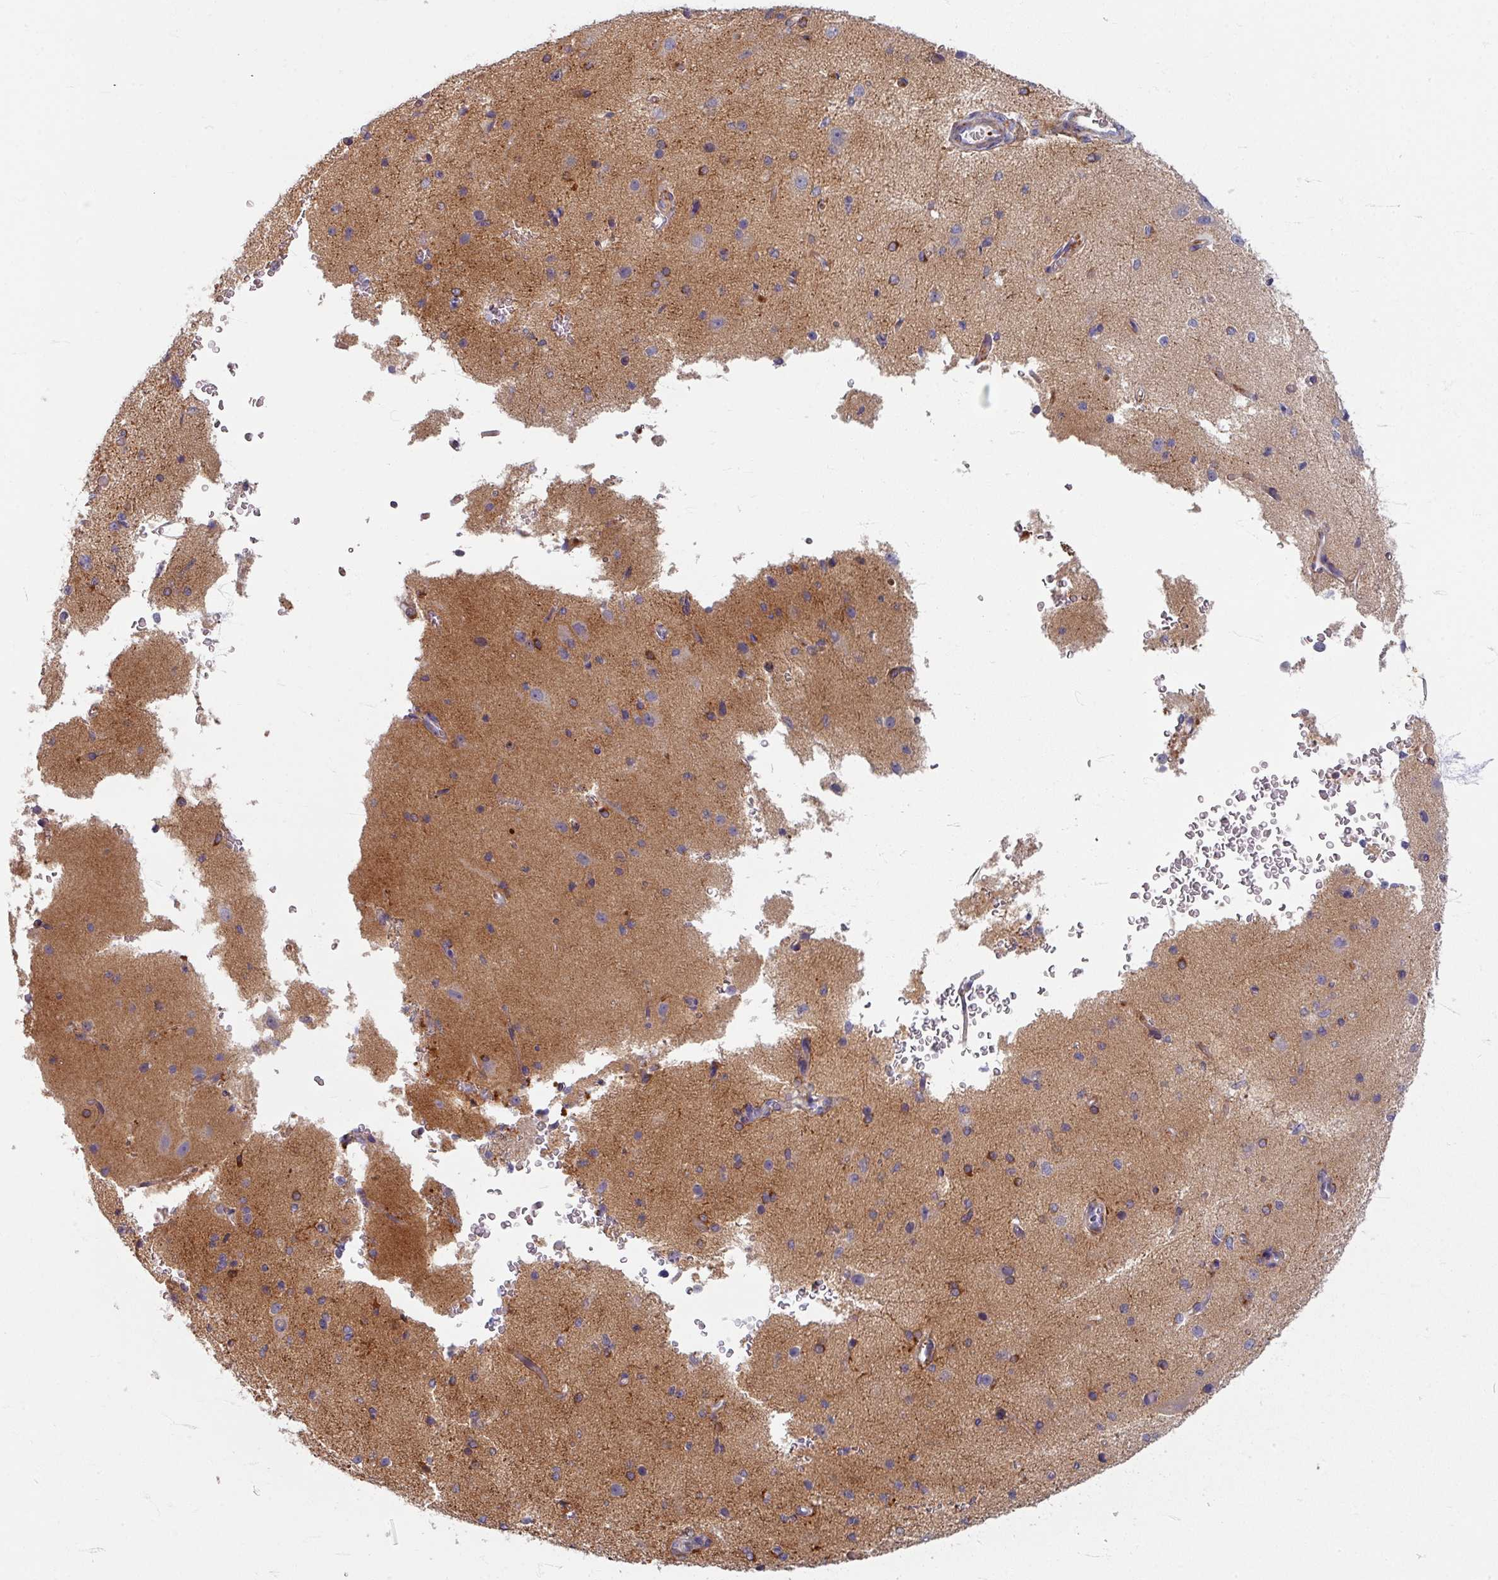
{"staining": {"intensity": "negative", "quantity": "none", "location": "none"}, "tissue": "cerebral cortex", "cell_type": "Endothelial cells", "image_type": "normal", "snomed": [{"axis": "morphology", "description": "Normal tissue, NOS"}, {"axis": "morphology", "description": "Inflammation, NOS"}, {"axis": "topography", "description": "Cerebral cortex"}], "caption": "A high-resolution micrograph shows IHC staining of benign cerebral cortex, which shows no significant staining in endothelial cells.", "gene": "GABARAPL1", "patient": {"sex": "male", "age": 6}}